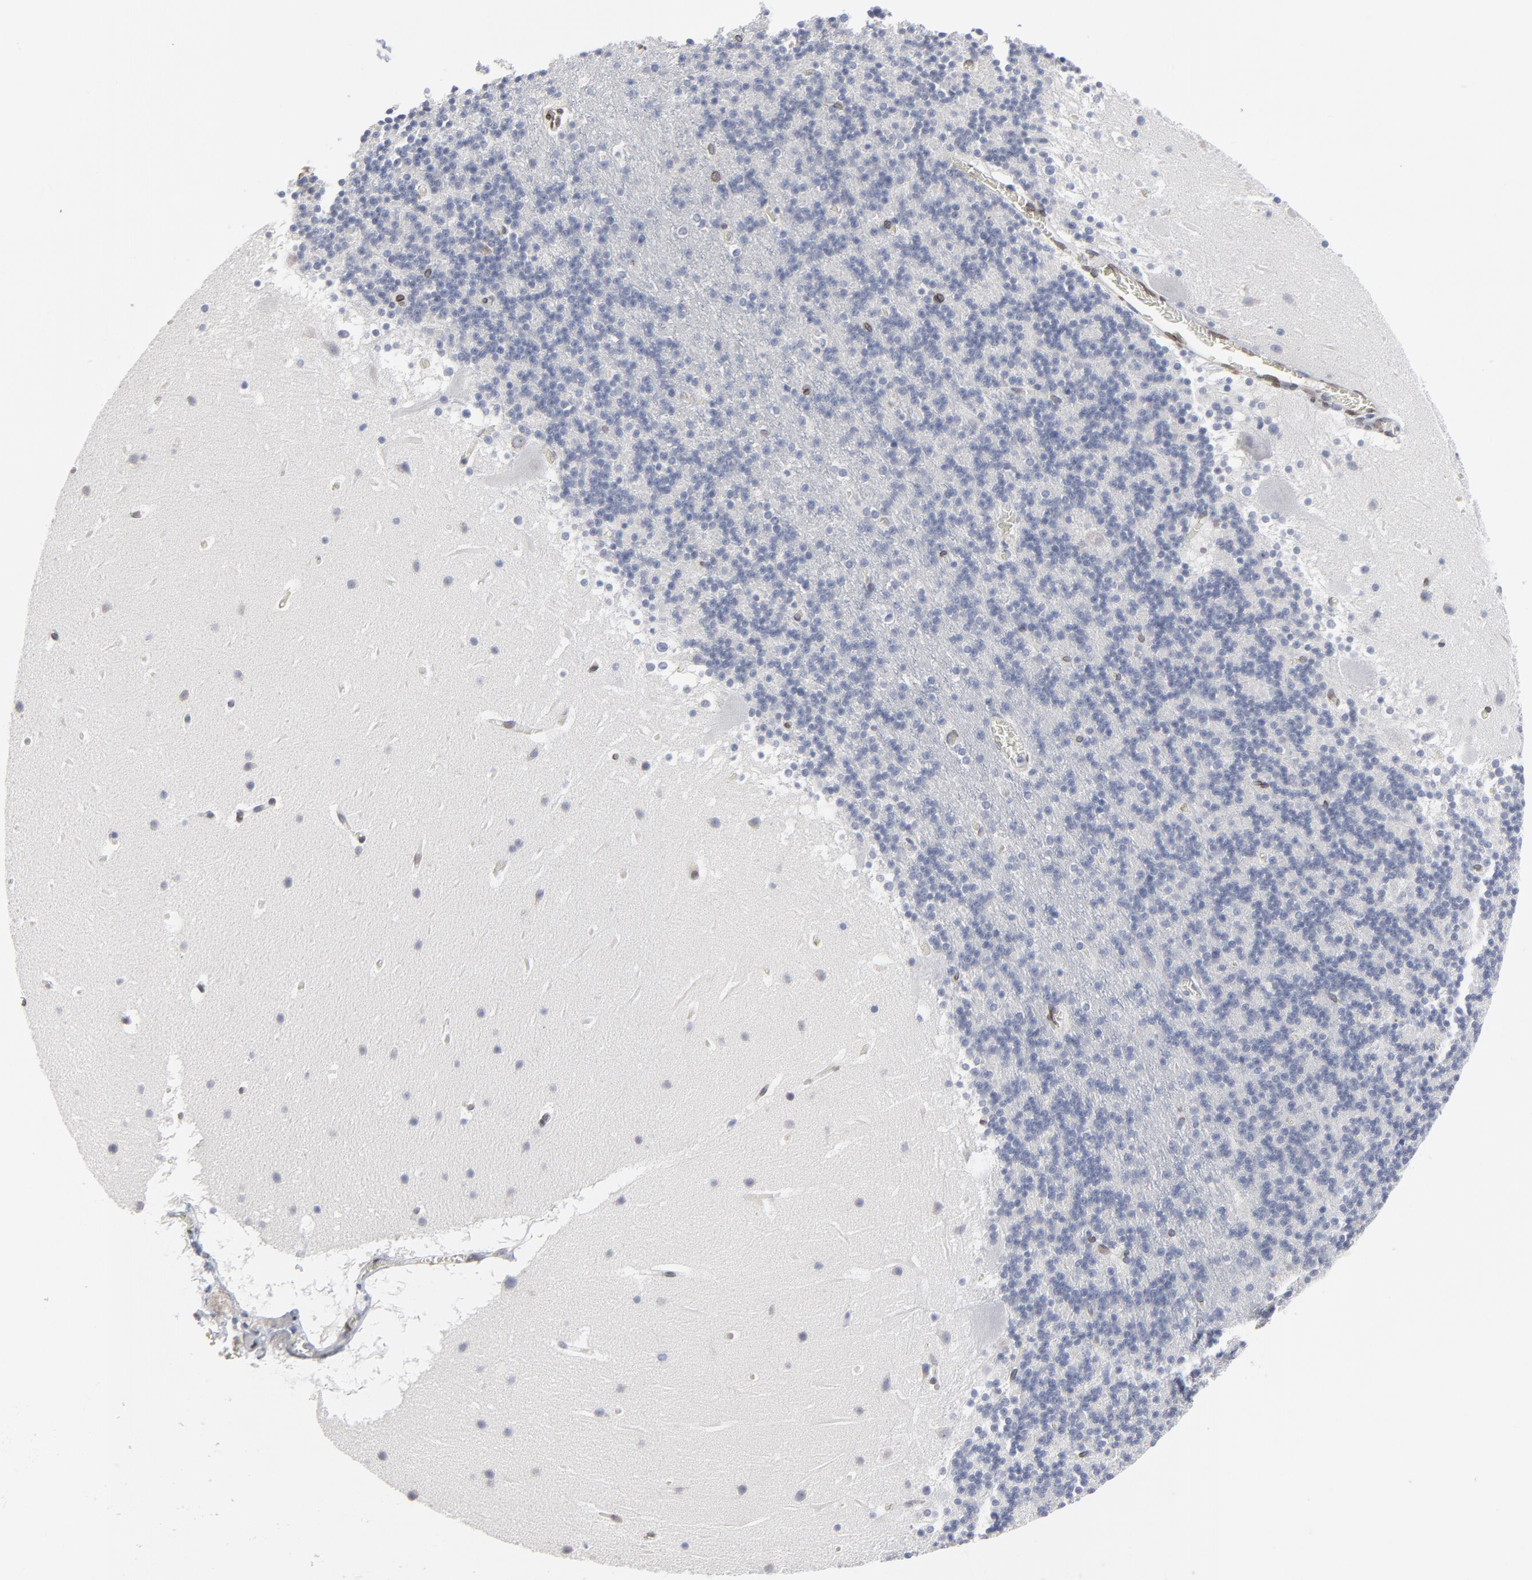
{"staining": {"intensity": "moderate", "quantity": "<25%", "location": "cytoplasmic/membranous,nuclear"}, "tissue": "cerebellum", "cell_type": "Cells in granular layer", "image_type": "normal", "snomed": [{"axis": "morphology", "description": "Normal tissue, NOS"}, {"axis": "topography", "description": "Cerebellum"}], "caption": "The image reveals staining of unremarkable cerebellum, revealing moderate cytoplasmic/membranous,nuclear protein staining (brown color) within cells in granular layer.", "gene": "SYNE2", "patient": {"sex": "male", "age": 45}}